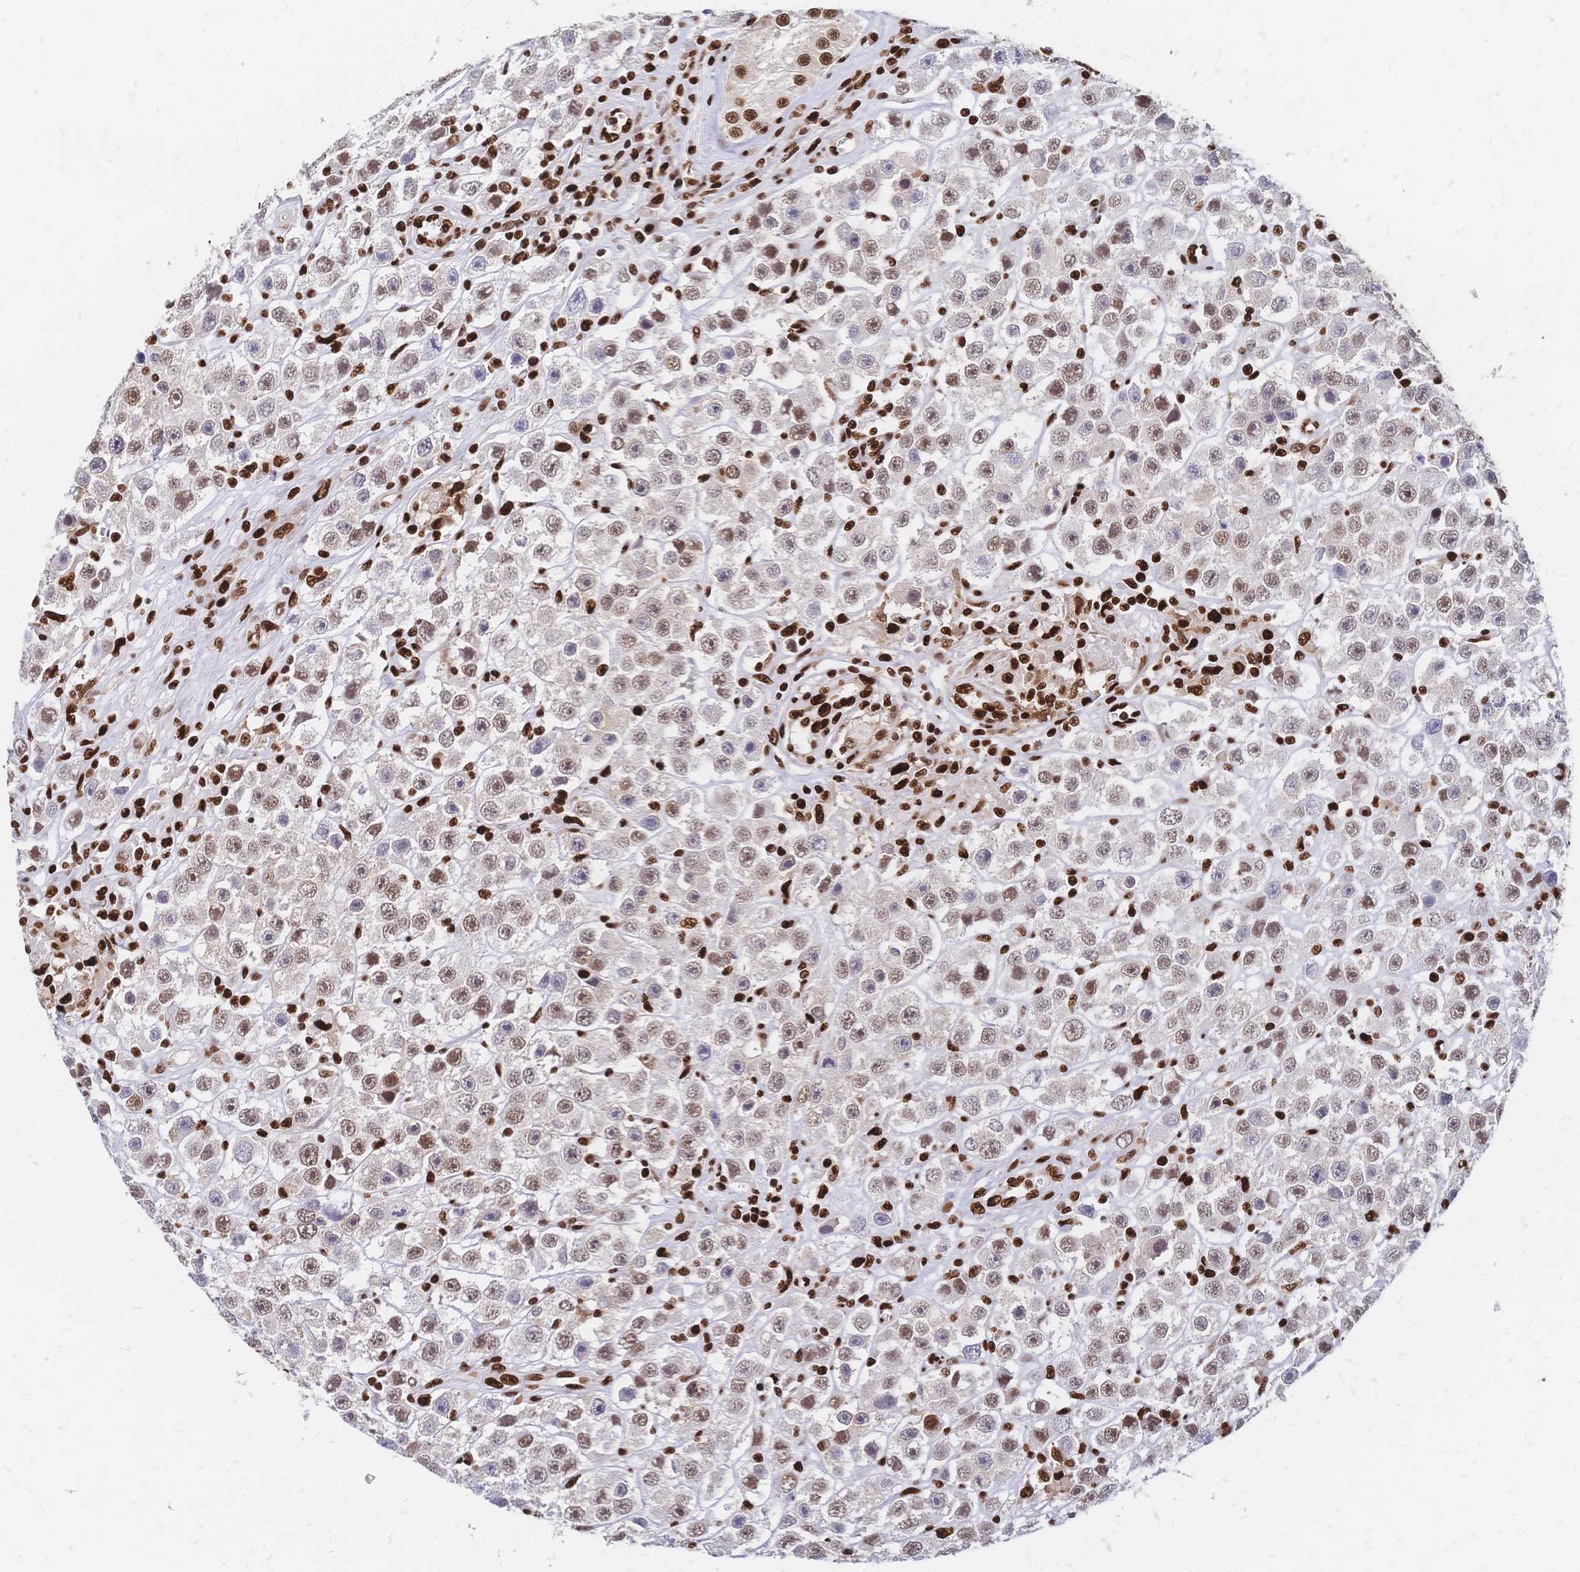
{"staining": {"intensity": "moderate", "quantity": ">75%", "location": "nuclear"}, "tissue": "testis cancer", "cell_type": "Tumor cells", "image_type": "cancer", "snomed": [{"axis": "morphology", "description": "Seminoma, NOS"}, {"axis": "topography", "description": "Testis"}], "caption": "Protein staining demonstrates moderate nuclear positivity in about >75% of tumor cells in testis seminoma.", "gene": "HDGF", "patient": {"sex": "male", "age": 45}}